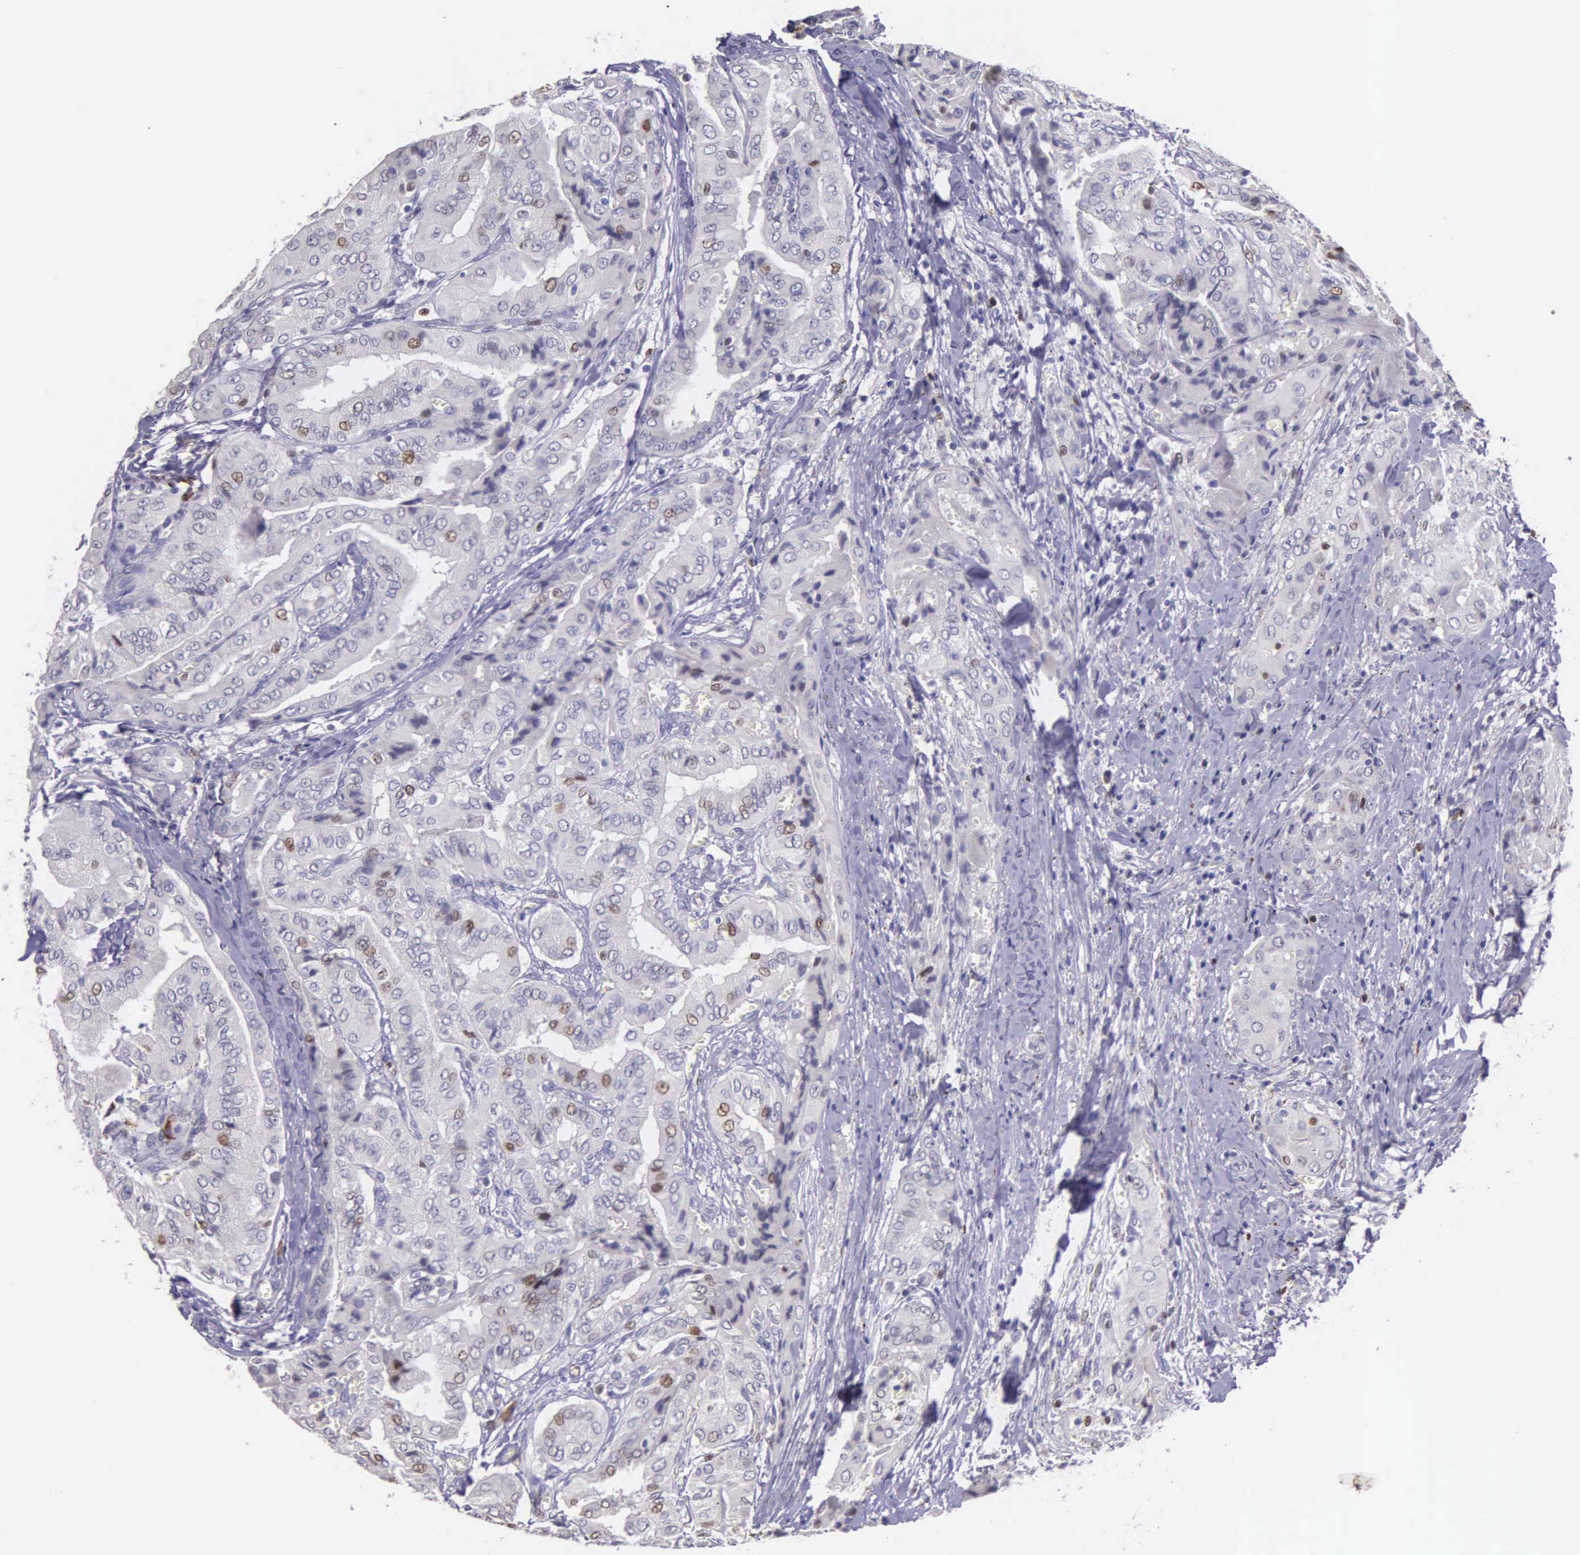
{"staining": {"intensity": "moderate", "quantity": "<25%", "location": "nuclear"}, "tissue": "thyroid cancer", "cell_type": "Tumor cells", "image_type": "cancer", "snomed": [{"axis": "morphology", "description": "Papillary adenocarcinoma, NOS"}, {"axis": "topography", "description": "Thyroid gland"}], "caption": "Protein expression by IHC exhibits moderate nuclear expression in approximately <25% of tumor cells in thyroid papillary adenocarcinoma.", "gene": "MCM5", "patient": {"sex": "female", "age": 71}}